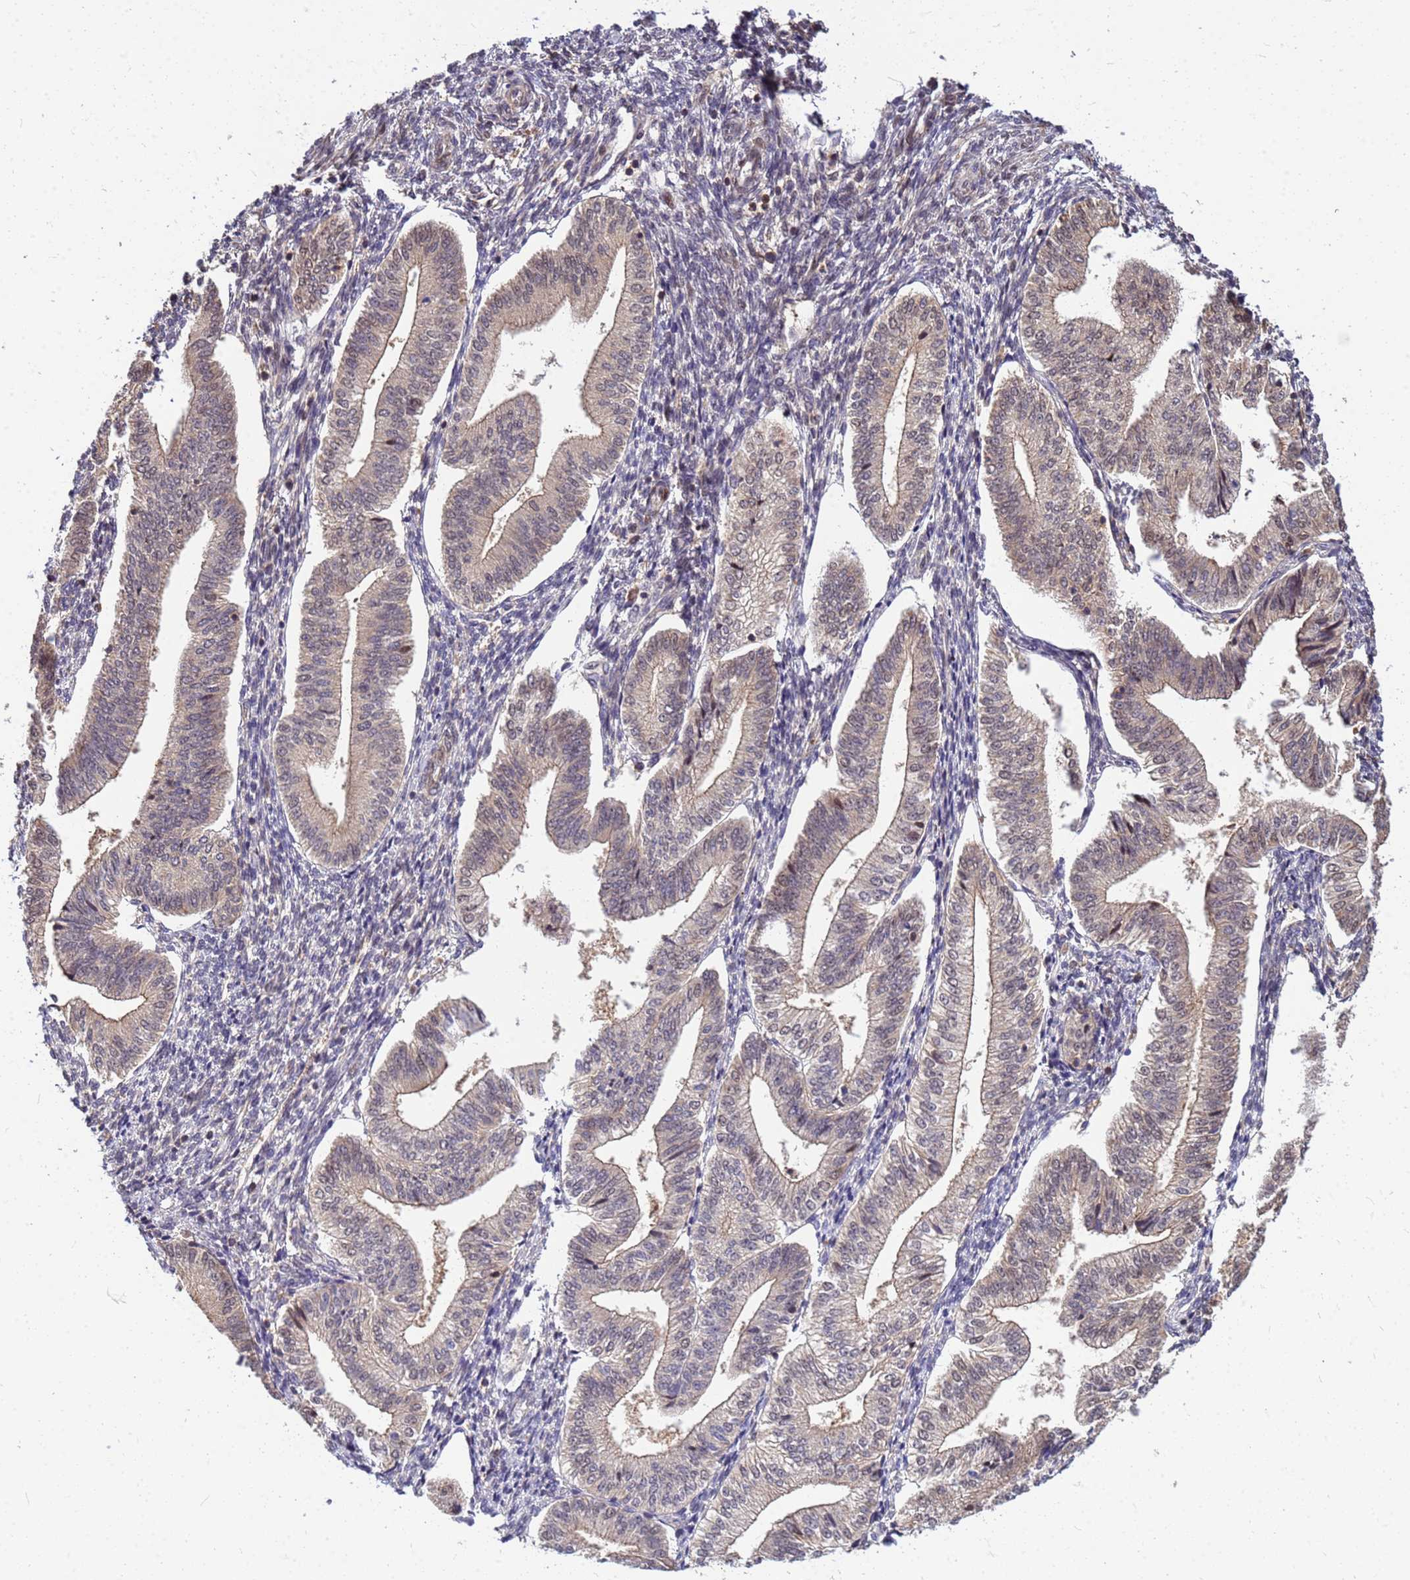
{"staining": {"intensity": "weak", "quantity": "25%-75%", "location": "cytoplasmic/membranous"}, "tissue": "endometrium", "cell_type": "Cells in endometrial stroma", "image_type": "normal", "snomed": [{"axis": "morphology", "description": "Normal tissue, NOS"}, {"axis": "topography", "description": "Endometrium"}], "caption": "The image demonstrates immunohistochemical staining of normal endometrium. There is weak cytoplasmic/membranous staining is identified in approximately 25%-75% of cells in endometrial stroma.", "gene": "DUS4L", "patient": {"sex": "female", "age": 34}}